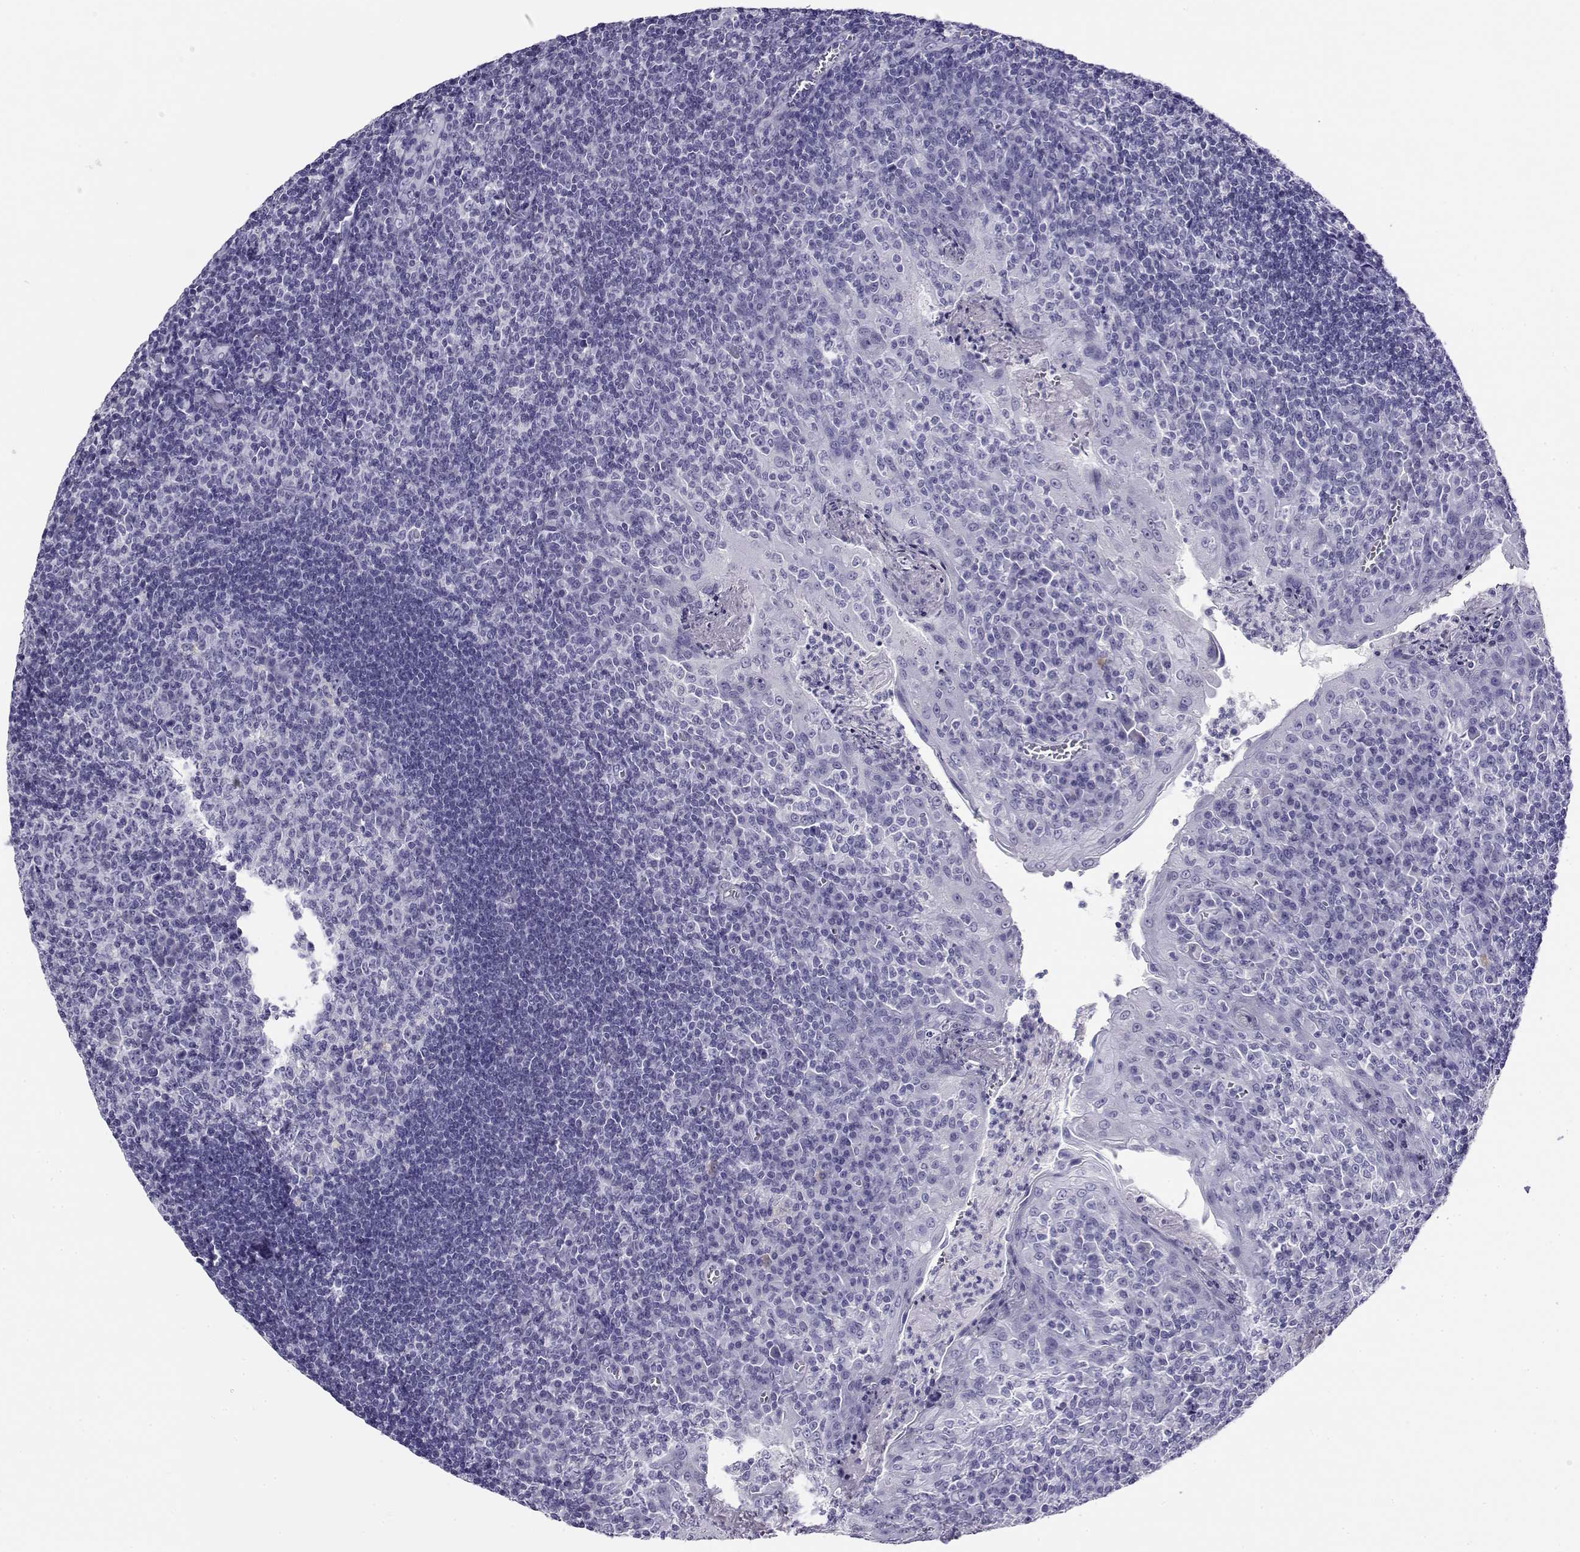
{"staining": {"intensity": "negative", "quantity": "none", "location": "none"}, "tissue": "tonsil", "cell_type": "Germinal center cells", "image_type": "normal", "snomed": [{"axis": "morphology", "description": "Normal tissue, NOS"}, {"axis": "topography", "description": "Tonsil"}], "caption": "Germinal center cells show no significant protein positivity in benign tonsil. (Stains: DAB IHC with hematoxylin counter stain, Microscopy: brightfield microscopy at high magnification).", "gene": "CABS1", "patient": {"sex": "female", "age": 12}}